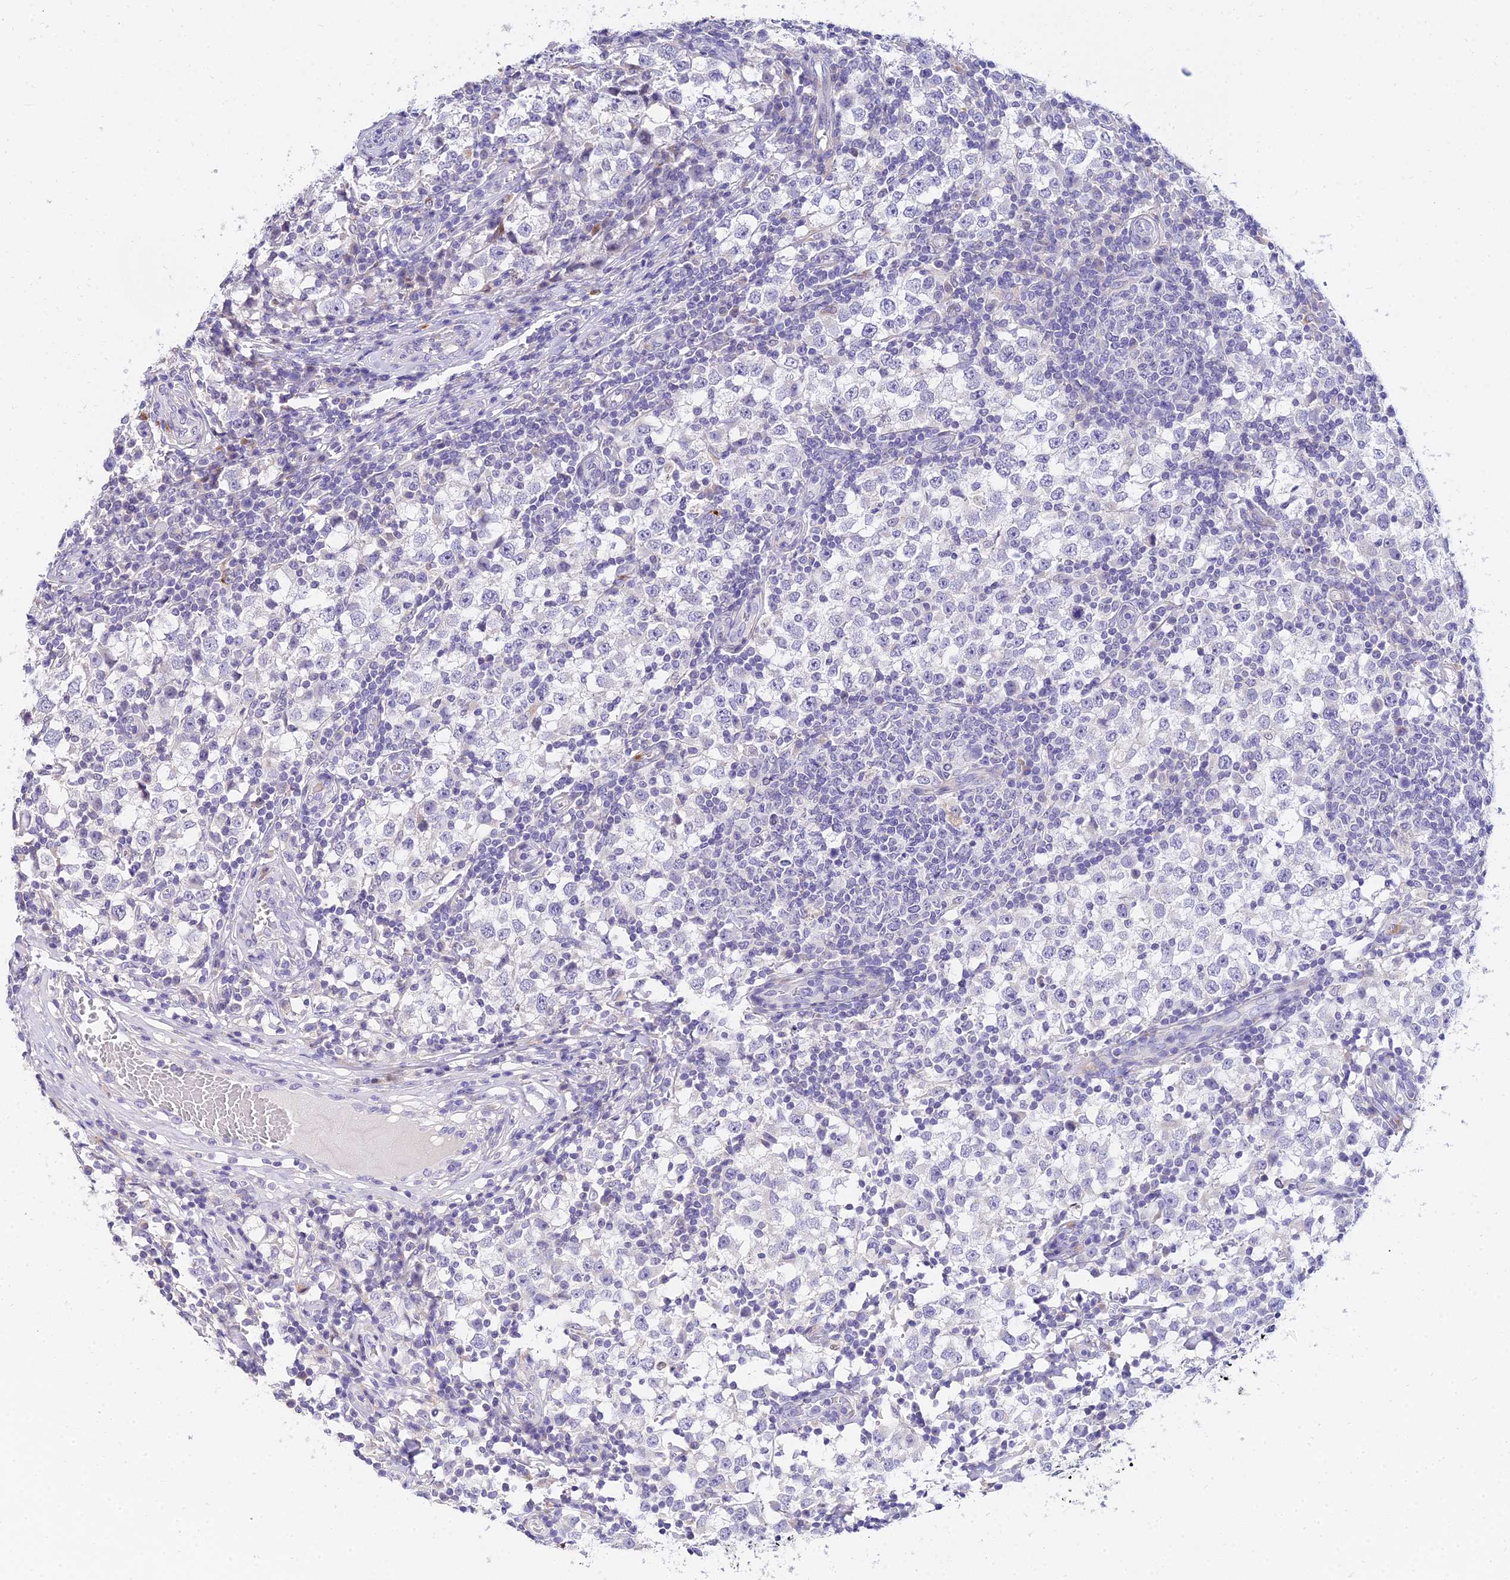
{"staining": {"intensity": "negative", "quantity": "none", "location": "none"}, "tissue": "testis cancer", "cell_type": "Tumor cells", "image_type": "cancer", "snomed": [{"axis": "morphology", "description": "Seminoma, NOS"}, {"axis": "topography", "description": "Testis"}], "caption": "A high-resolution micrograph shows immunohistochemistry (IHC) staining of testis cancer (seminoma), which displays no significant expression in tumor cells.", "gene": "VWC2L", "patient": {"sex": "male", "age": 65}}